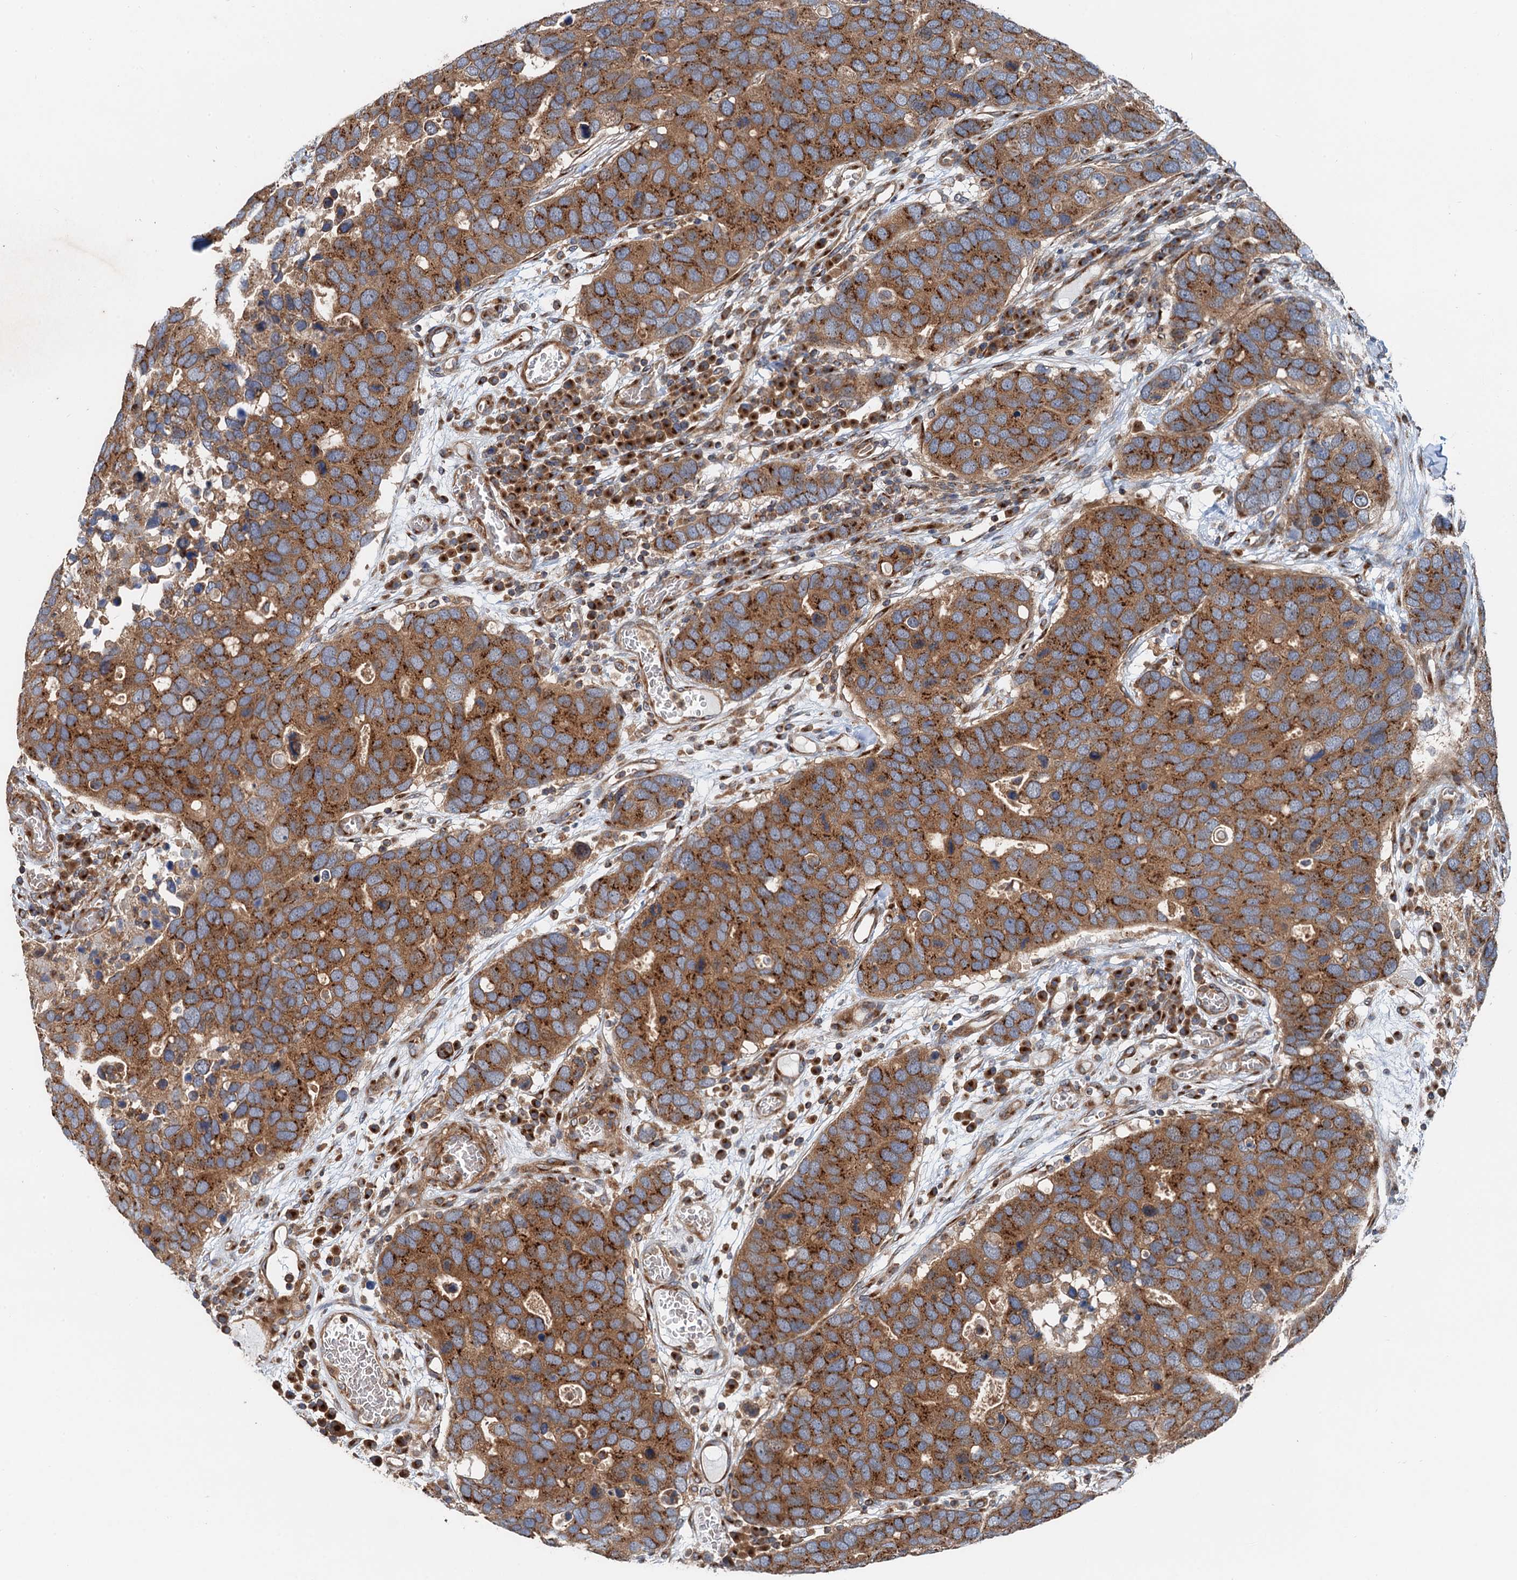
{"staining": {"intensity": "moderate", "quantity": ">75%", "location": "cytoplasmic/membranous"}, "tissue": "breast cancer", "cell_type": "Tumor cells", "image_type": "cancer", "snomed": [{"axis": "morphology", "description": "Duct carcinoma"}, {"axis": "topography", "description": "Breast"}], "caption": "Brown immunohistochemical staining in human breast cancer (infiltrating ductal carcinoma) reveals moderate cytoplasmic/membranous staining in about >75% of tumor cells. The protein of interest is shown in brown color, while the nuclei are stained blue.", "gene": "ANKRD26", "patient": {"sex": "female", "age": 83}}